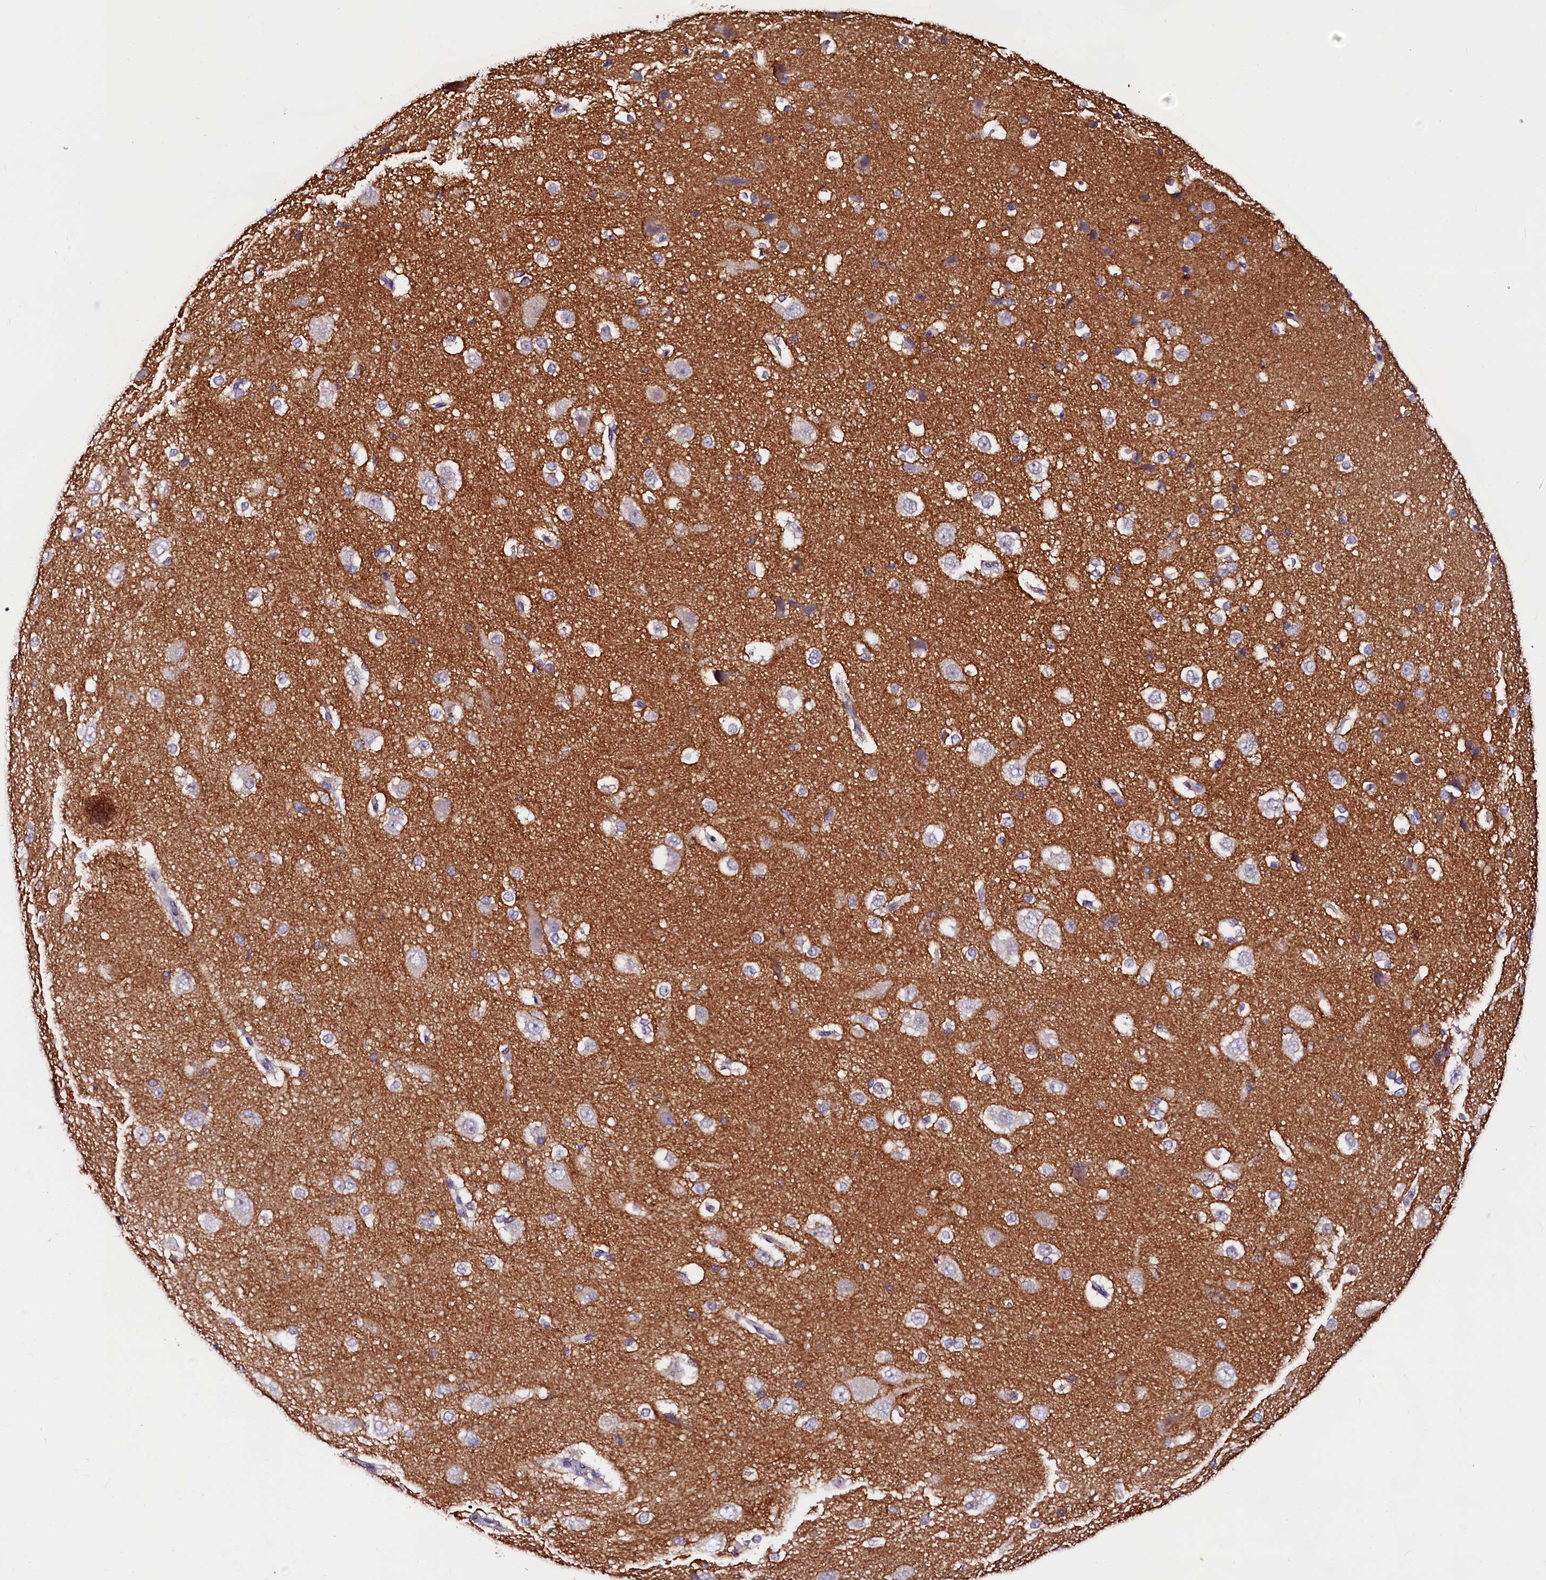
{"staining": {"intensity": "negative", "quantity": "none", "location": "none"}, "tissue": "cerebral cortex", "cell_type": "Endothelial cells", "image_type": "normal", "snomed": [{"axis": "morphology", "description": "Normal tissue, NOS"}, {"axis": "morphology", "description": "Developmental malformation"}, {"axis": "topography", "description": "Cerebral cortex"}], "caption": "This image is of benign cerebral cortex stained with immunohistochemistry to label a protein in brown with the nuclei are counter-stained blue. There is no staining in endothelial cells.", "gene": "NALF1", "patient": {"sex": "female", "age": 30}}